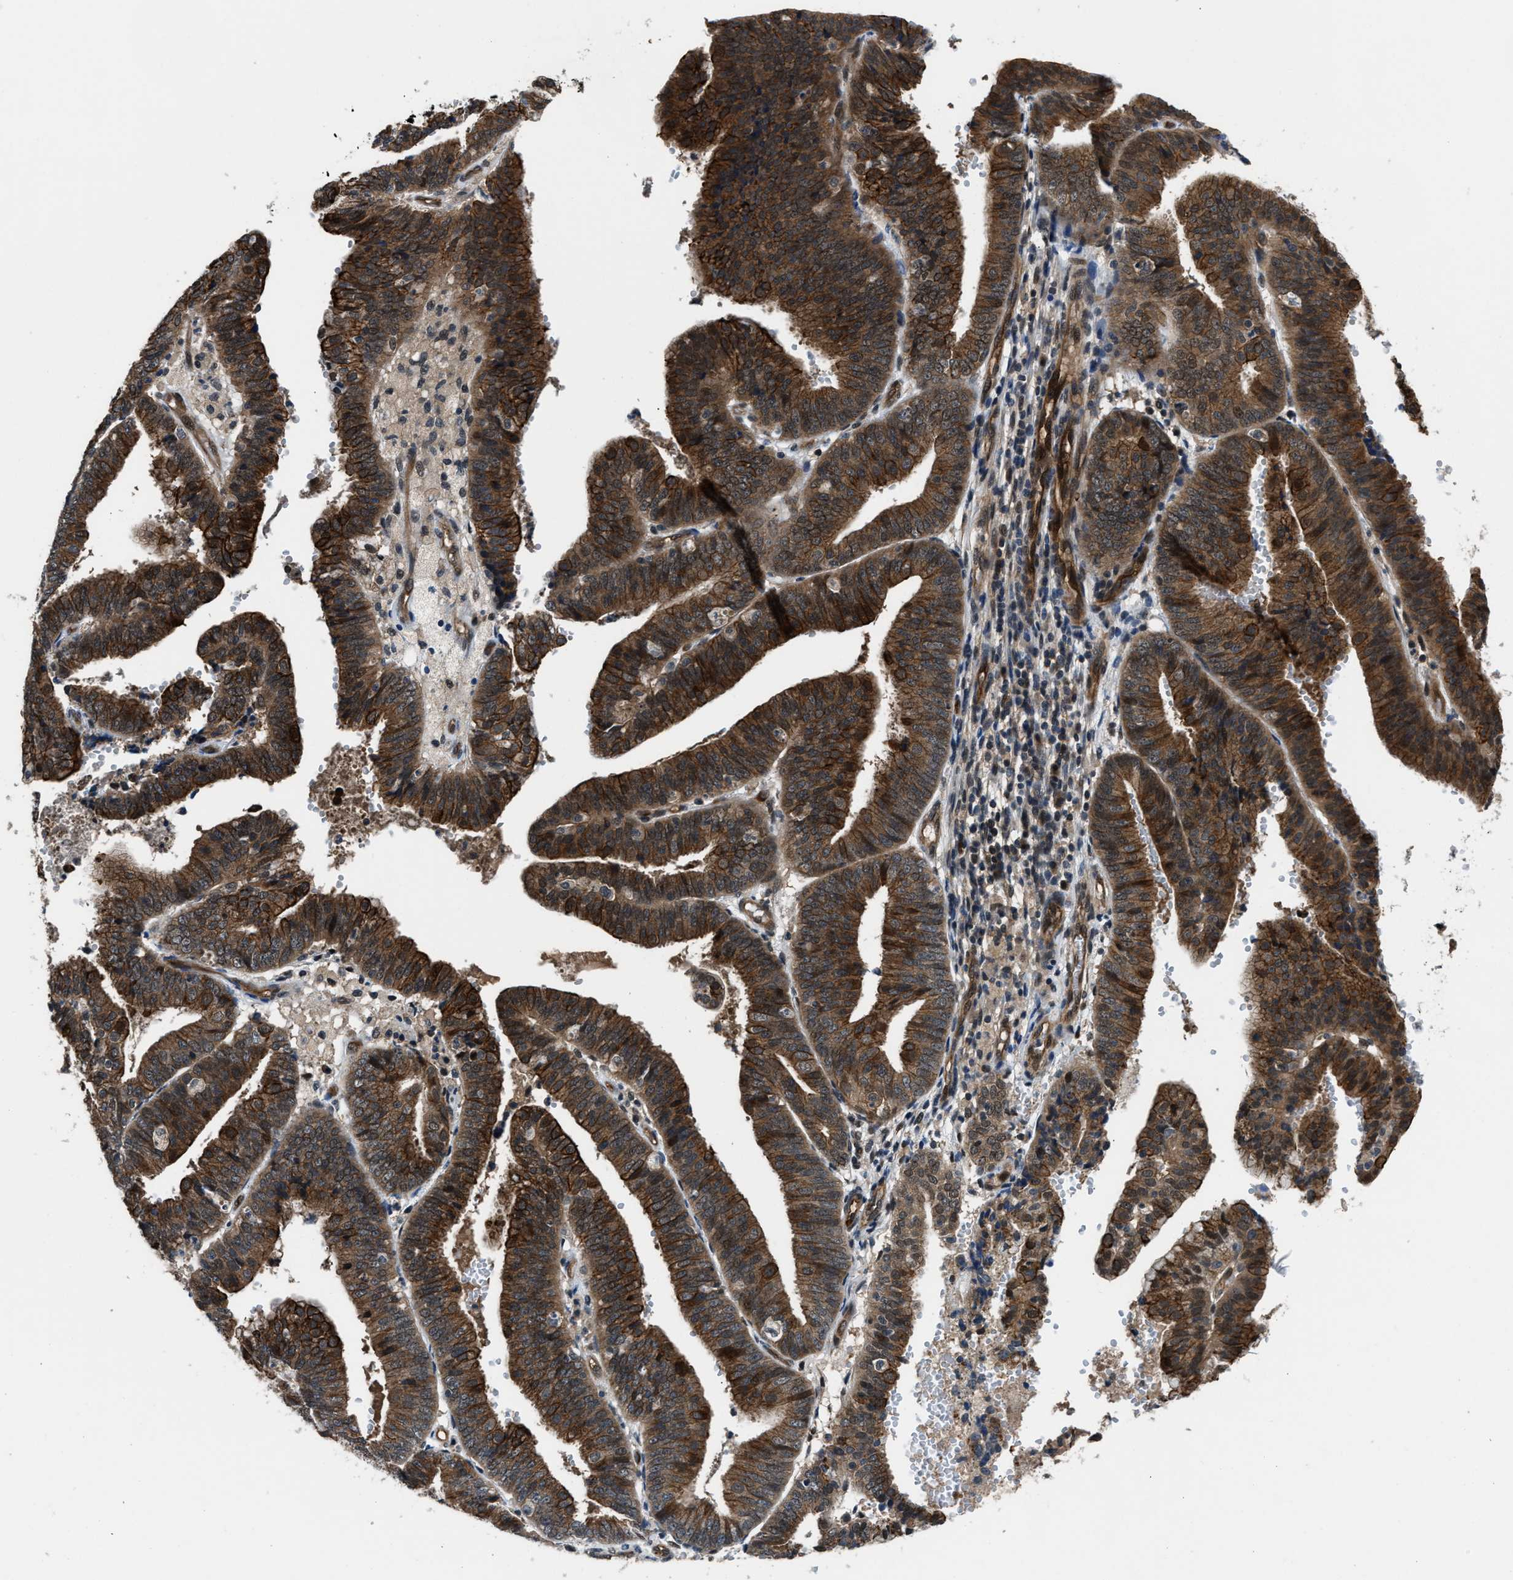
{"staining": {"intensity": "strong", "quantity": ">75%", "location": "cytoplasmic/membranous"}, "tissue": "endometrial cancer", "cell_type": "Tumor cells", "image_type": "cancer", "snomed": [{"axis": "morphology", "description": "Adenocarcinoma, NOS"}, {"axis": "topography", "description": "Endometrium"}], "caption": "This micrograph demonstrates immunohistochemistry staining of human adenocarcinoma (endometrial), with high strong cytoplasmic/membranous positivity in about >75% of tumor cells.", "gene": "COPS2", "patient": {"sex": "female", "age": 63}}